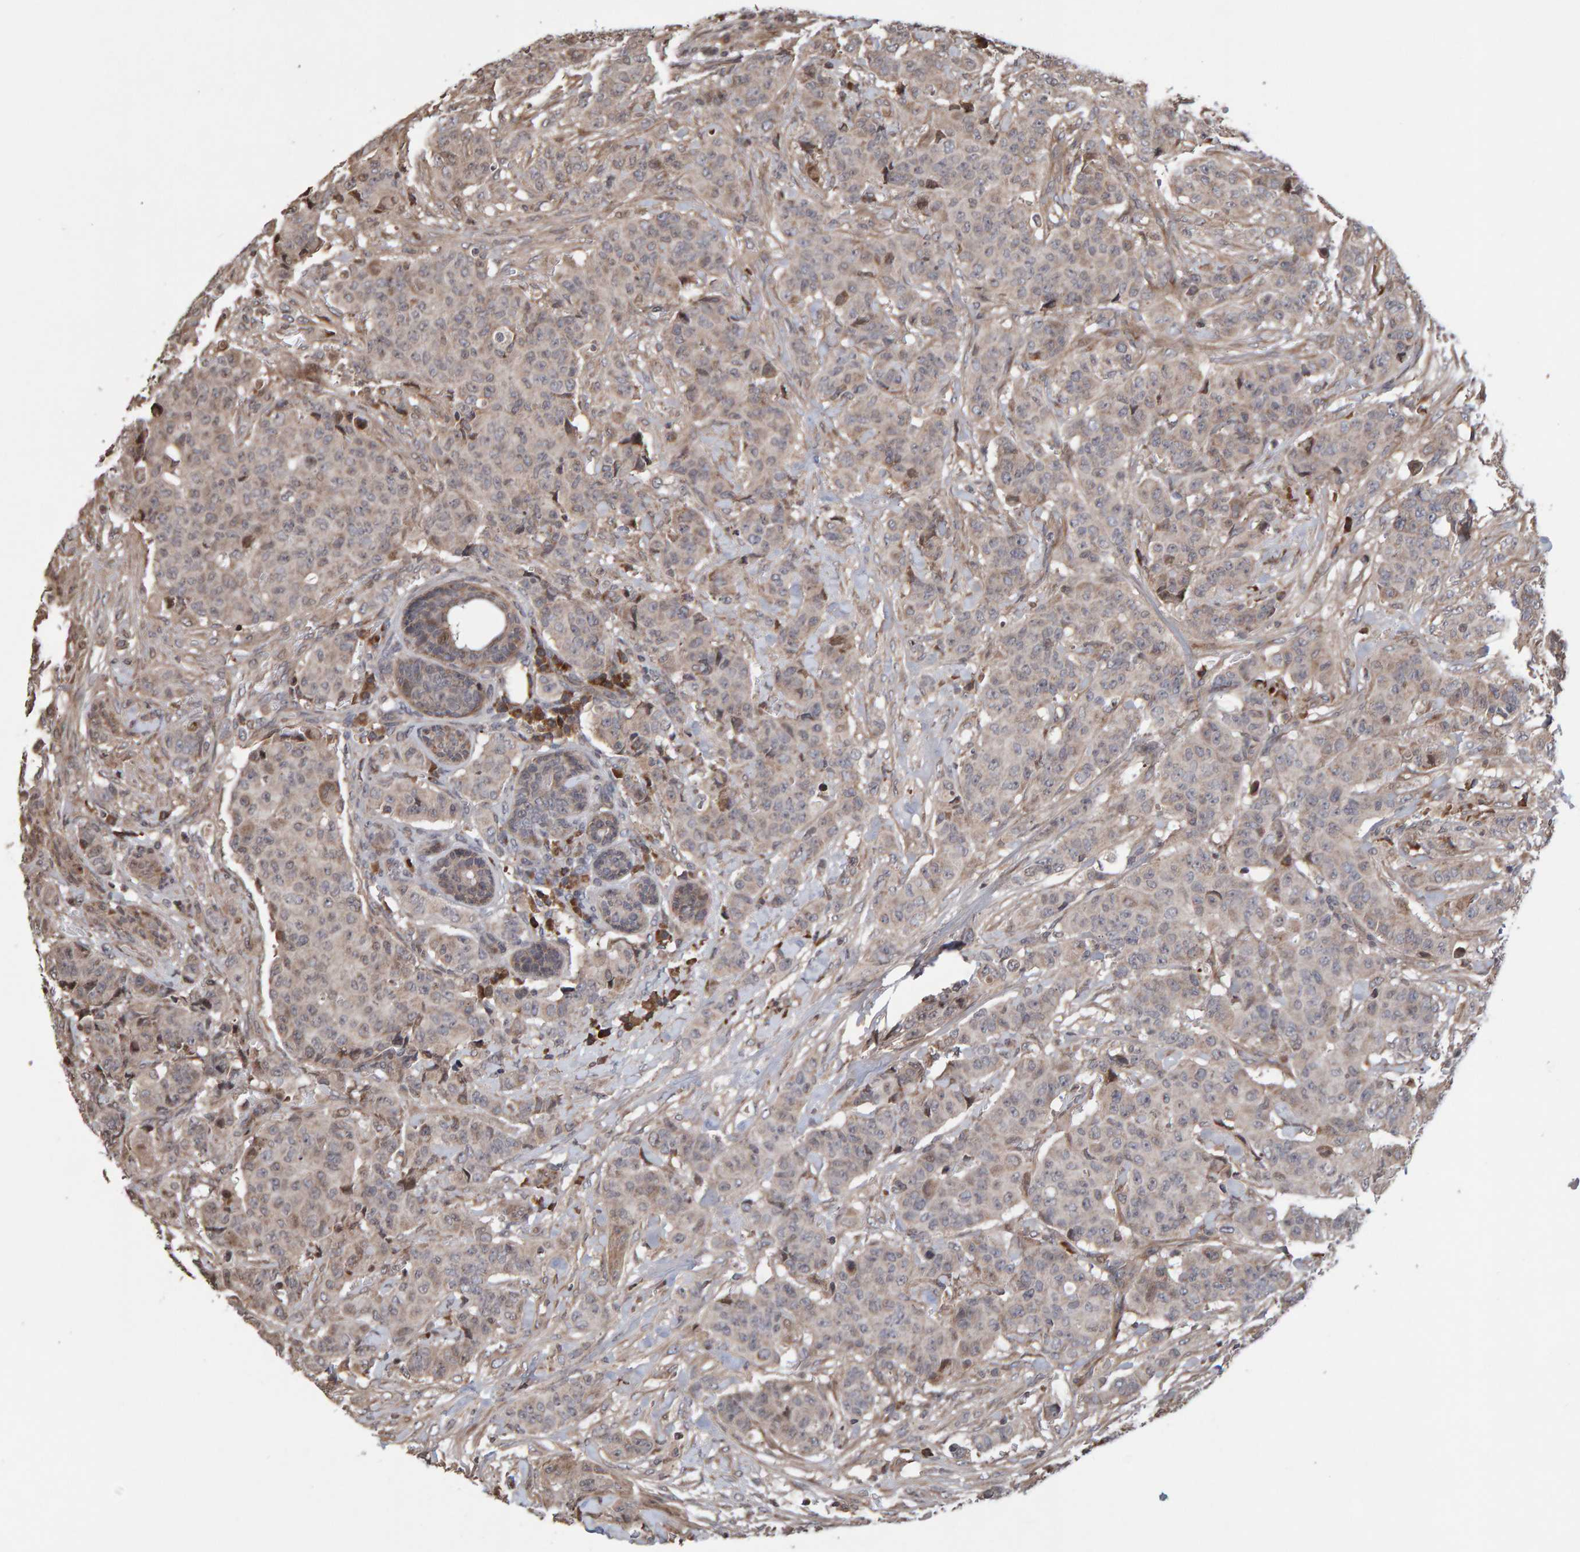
{"staining": {"intensity": "weak", "quantity": "25%-75%", "location": "cytoplasmic/membranous"}, "tissue": "breast cancer", "cell_type": "Tumor cells", "image_type": "cancer", "snomed": [{"axis": "morphology", "description": "Normal tissue, NOS"}, {"axis": "morphology", "description": "Duct carcinoma"}, {"axis": "topography", "description": "Breast"}], "caption": "Human breast cancer stained with a protein marker reveals weak staining in tumor cells.", "gene": "PECR", "patient": {"sex": "female", "age": 40}}